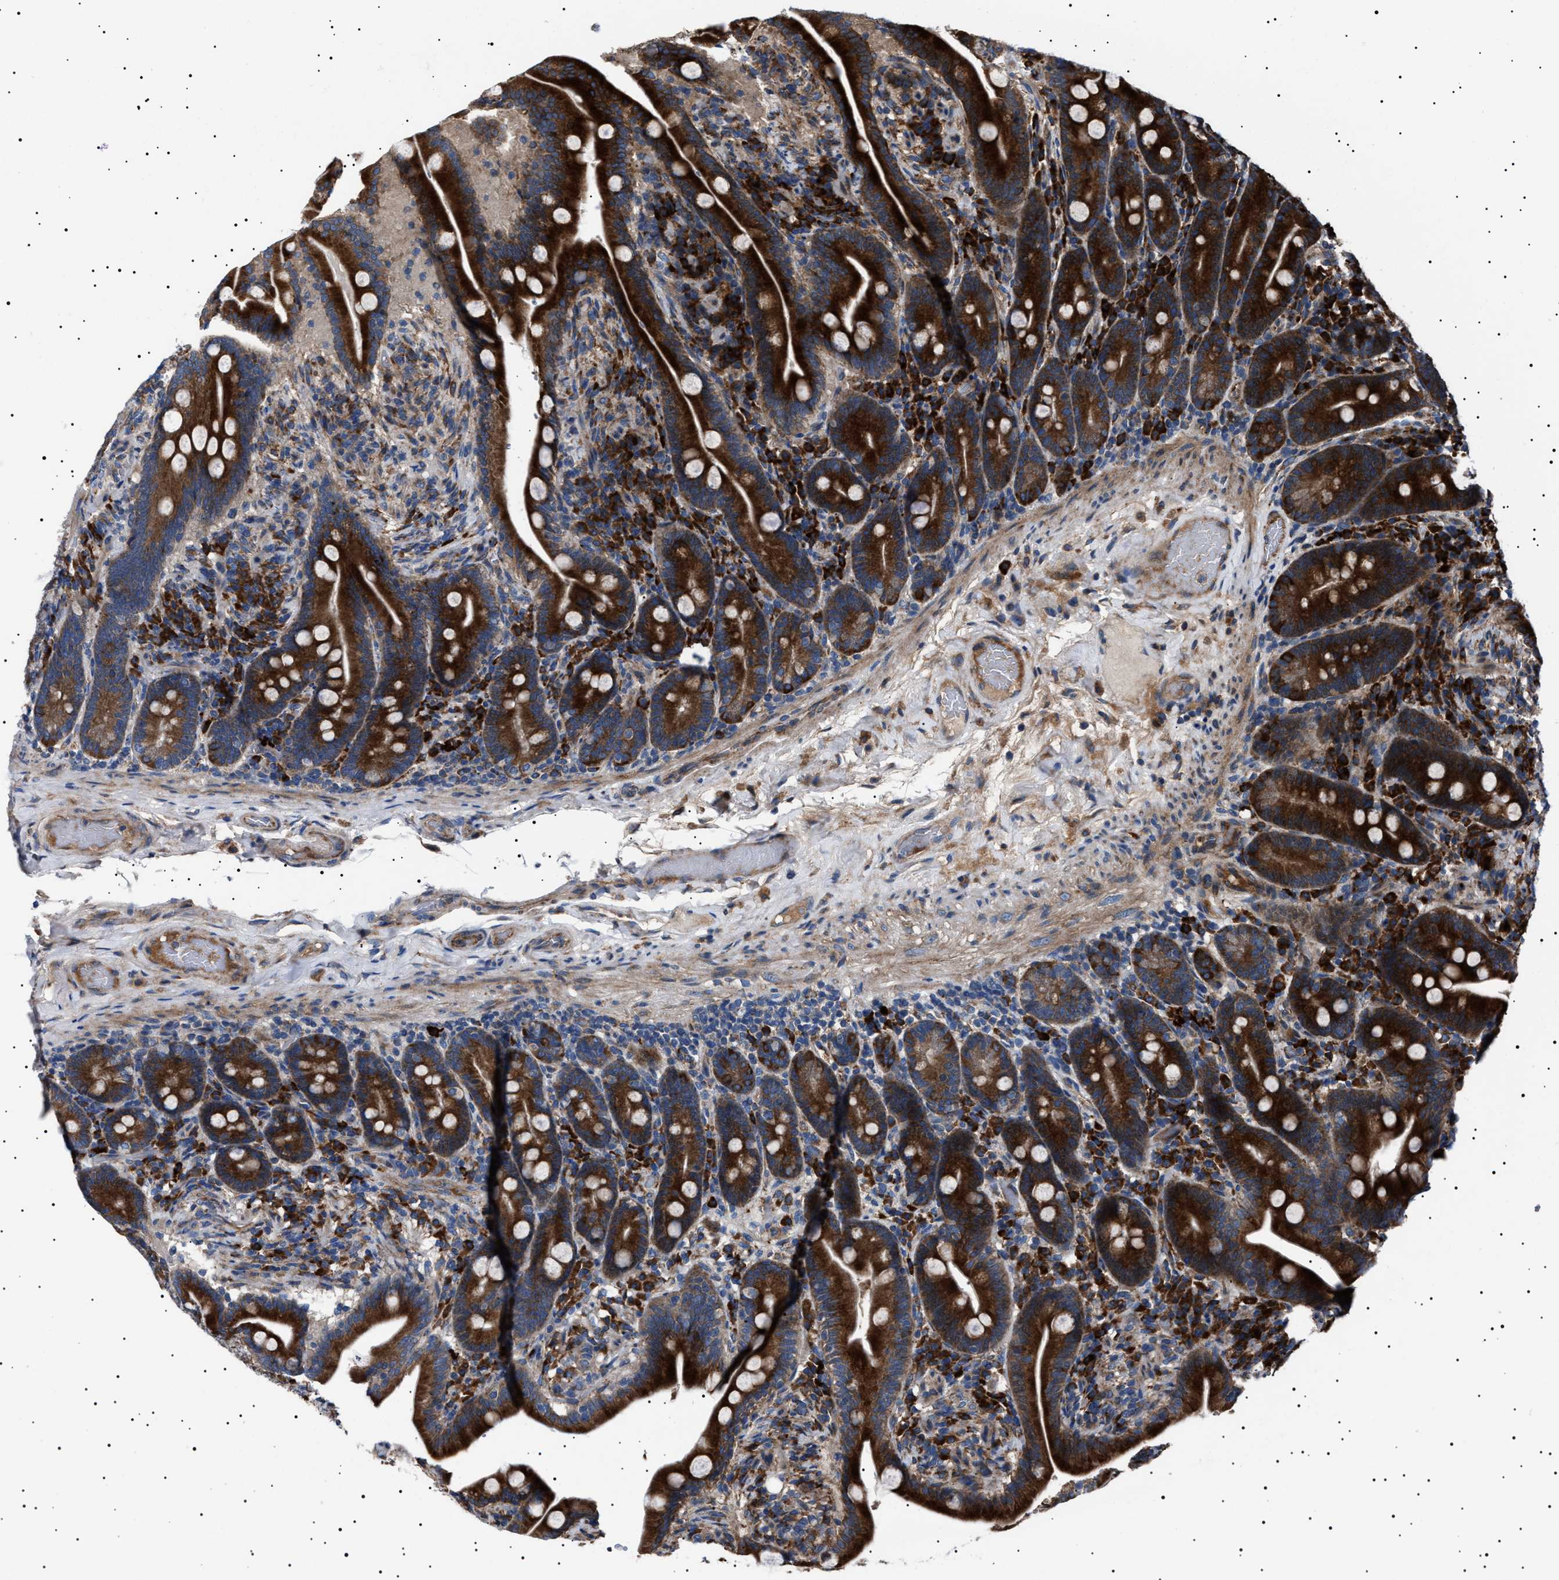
{"staining": {"intensity": "strong", "quantity": ">75%", "location": "cytoplasmic/membranous"}, "tissue": "duodenum", "cell_type": "Glandular cells", "image_type": "normal", "snomed": [{"axis": "morphology", "description": "Normal tissue, NOS"}, {"axis": "topography", "description": "Duodenum"}], "caption": "Glandular cells demonstrate high levels of strong cytoplasmic/membranous staining in approximately >75% of cells in unremarkable duodenum.", "gene": "TOP1MT", "patient": {"sex": "male", "age": 54}}